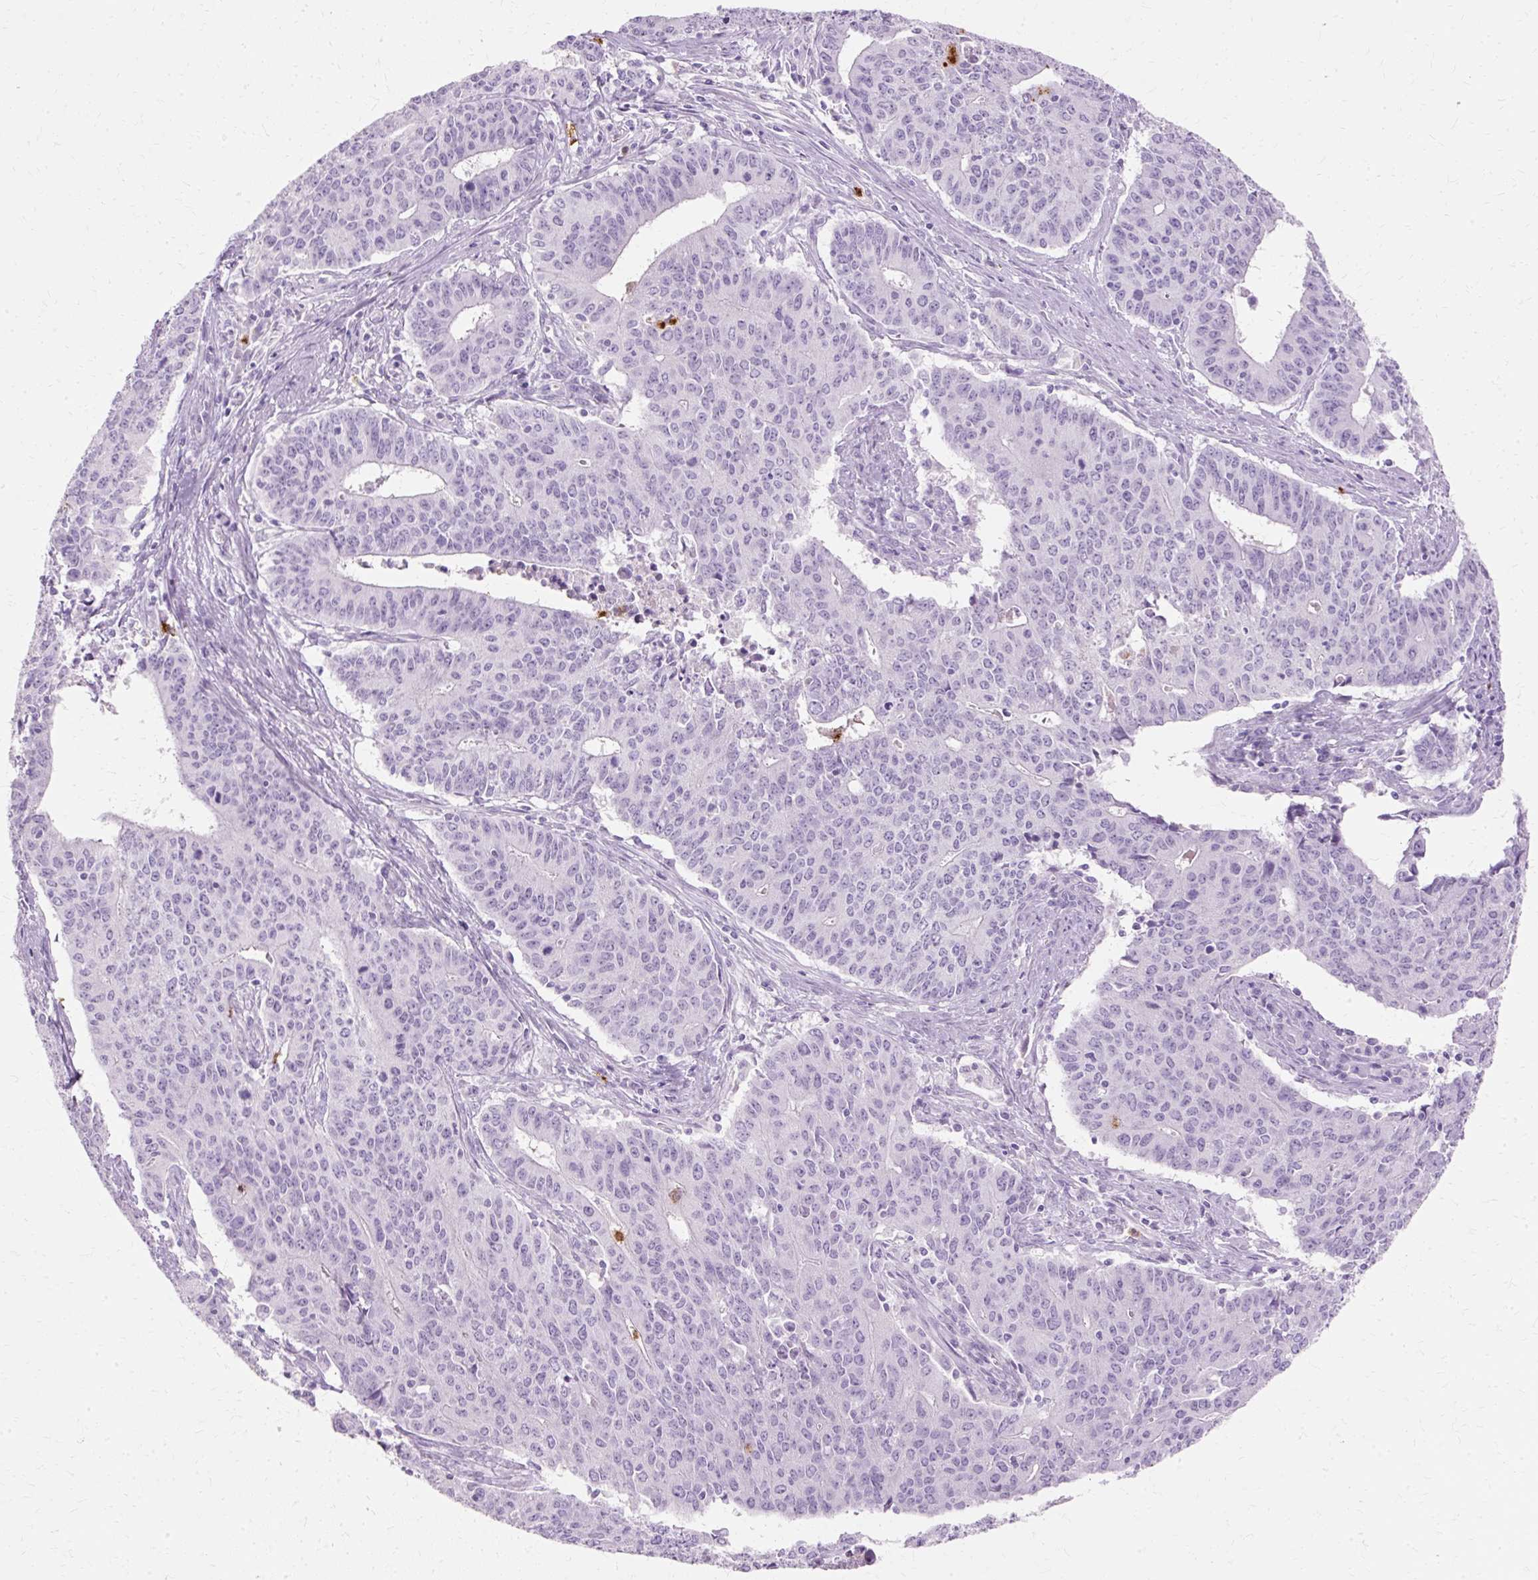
{"staining": {"intensity": "negative", "quantity": "none", "location": "none"}, "tissue": "endometrial cancer", "cell_type": "Tumor cells", "image_type": "cancer", "snomed": [{"axis": "morphology", "description": "Adenocarcinoma, NOS"}, {"axis": "topography", "description": "Endometrium"}], "caption": "The photomicrograph shows no significant expression in tumor cells of endometrial cancer (adenocarcinoma).", "gene": "DEFA1", "patient": {"sex": "female", "age": 59}}